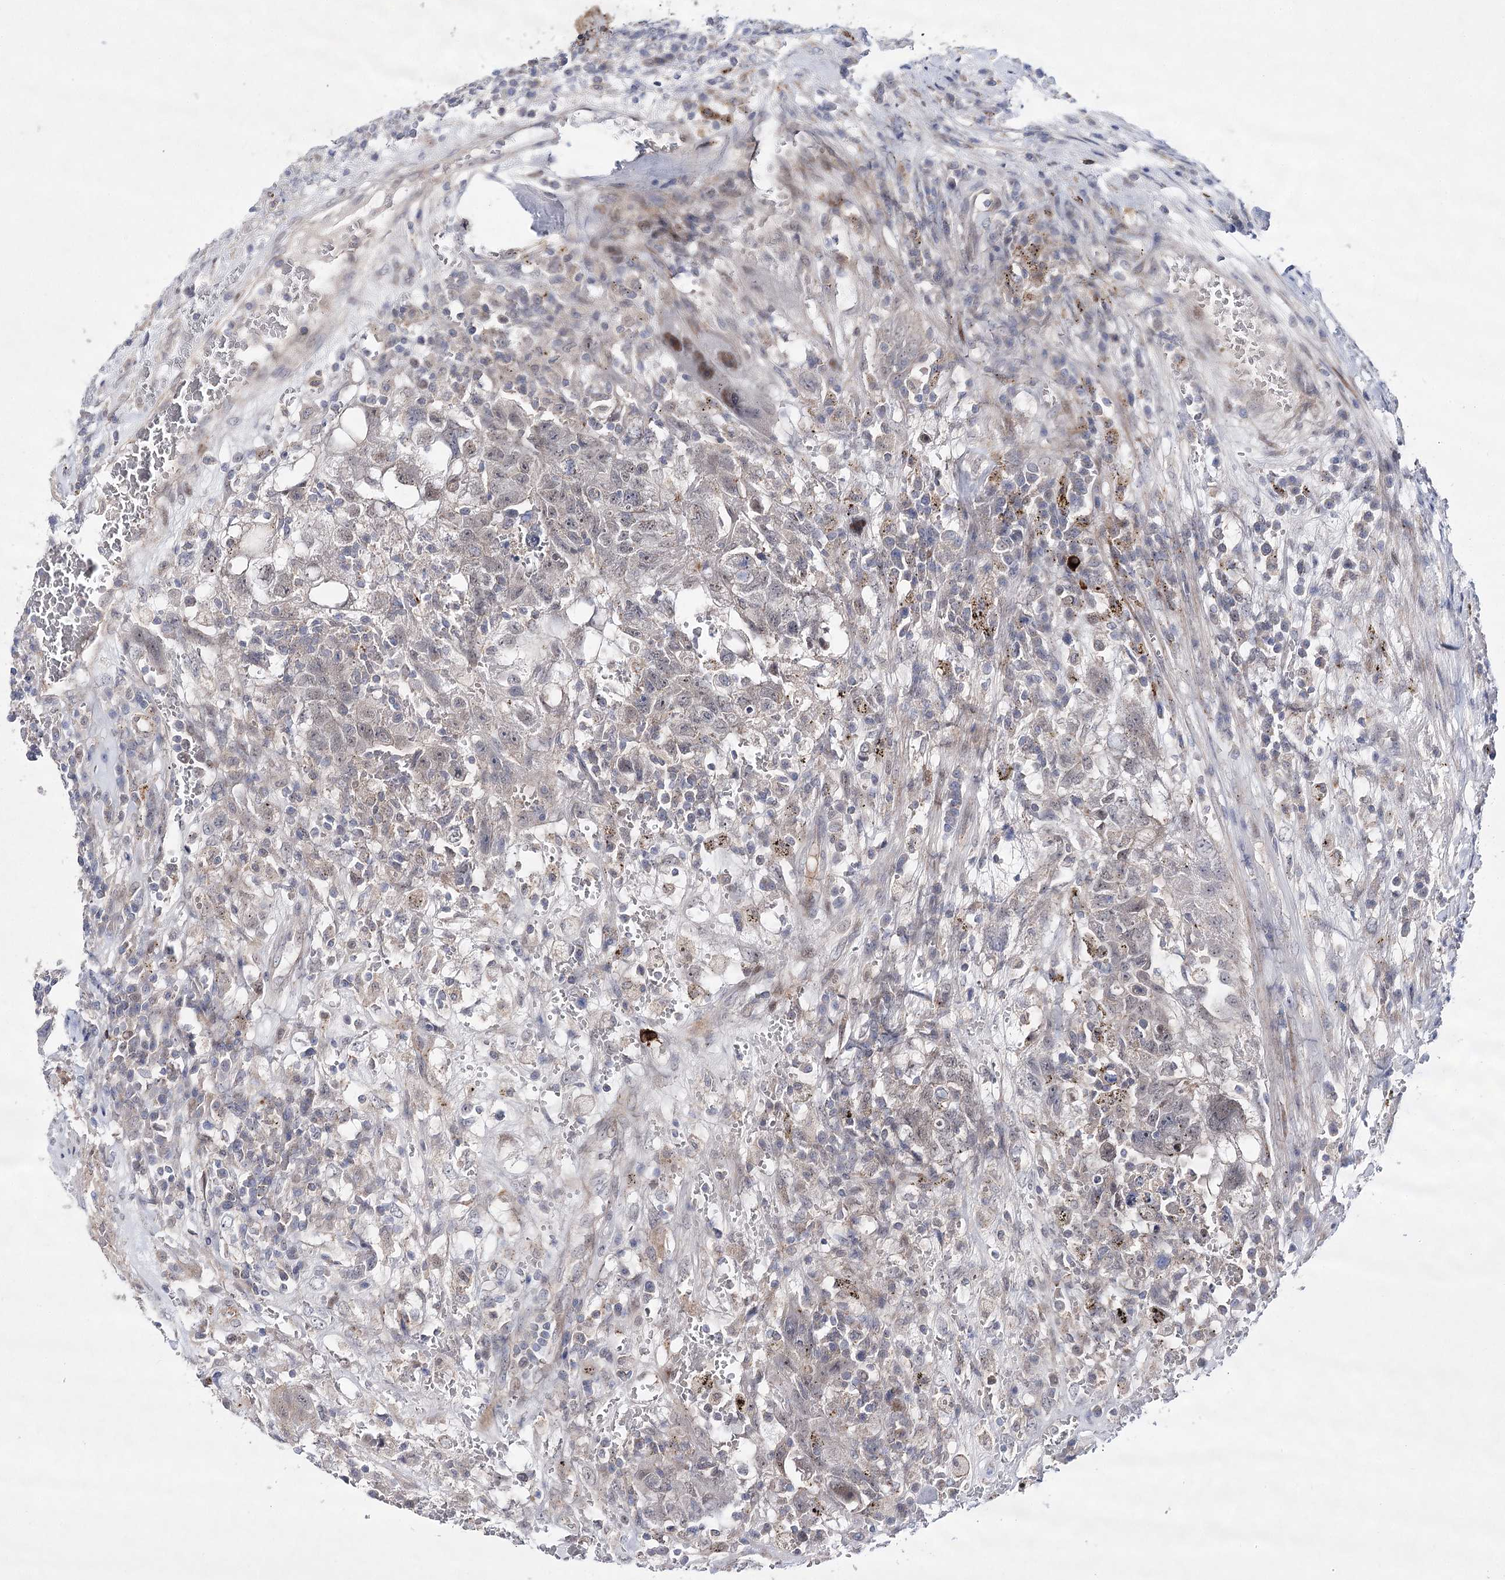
{"staining": {"intensity": "negative", "quantity": "none", "location": "none"}, "tissue": "testis cancer", "cell_type": "Tumor cells", "image_type": "cancer", "snomed": [{"axis": "morphology", "description": "Carcinoma, Embryonal, NOS"}, {"axis": "topography", "description": "Testis"}], "caption": "An immunohistochemistry photomicrograph of embryonal carcinoma (testis) is shown. There is no staining in tumor cells of embryonal carcinoma (testis). Brightfield microscopy of immunohistochemistry stained with DAB (brown) and hematoxylin (blue), captured at high magnification.", "gene": "ARHGAP32", "patient": {"sex": "male", "age": 26}}